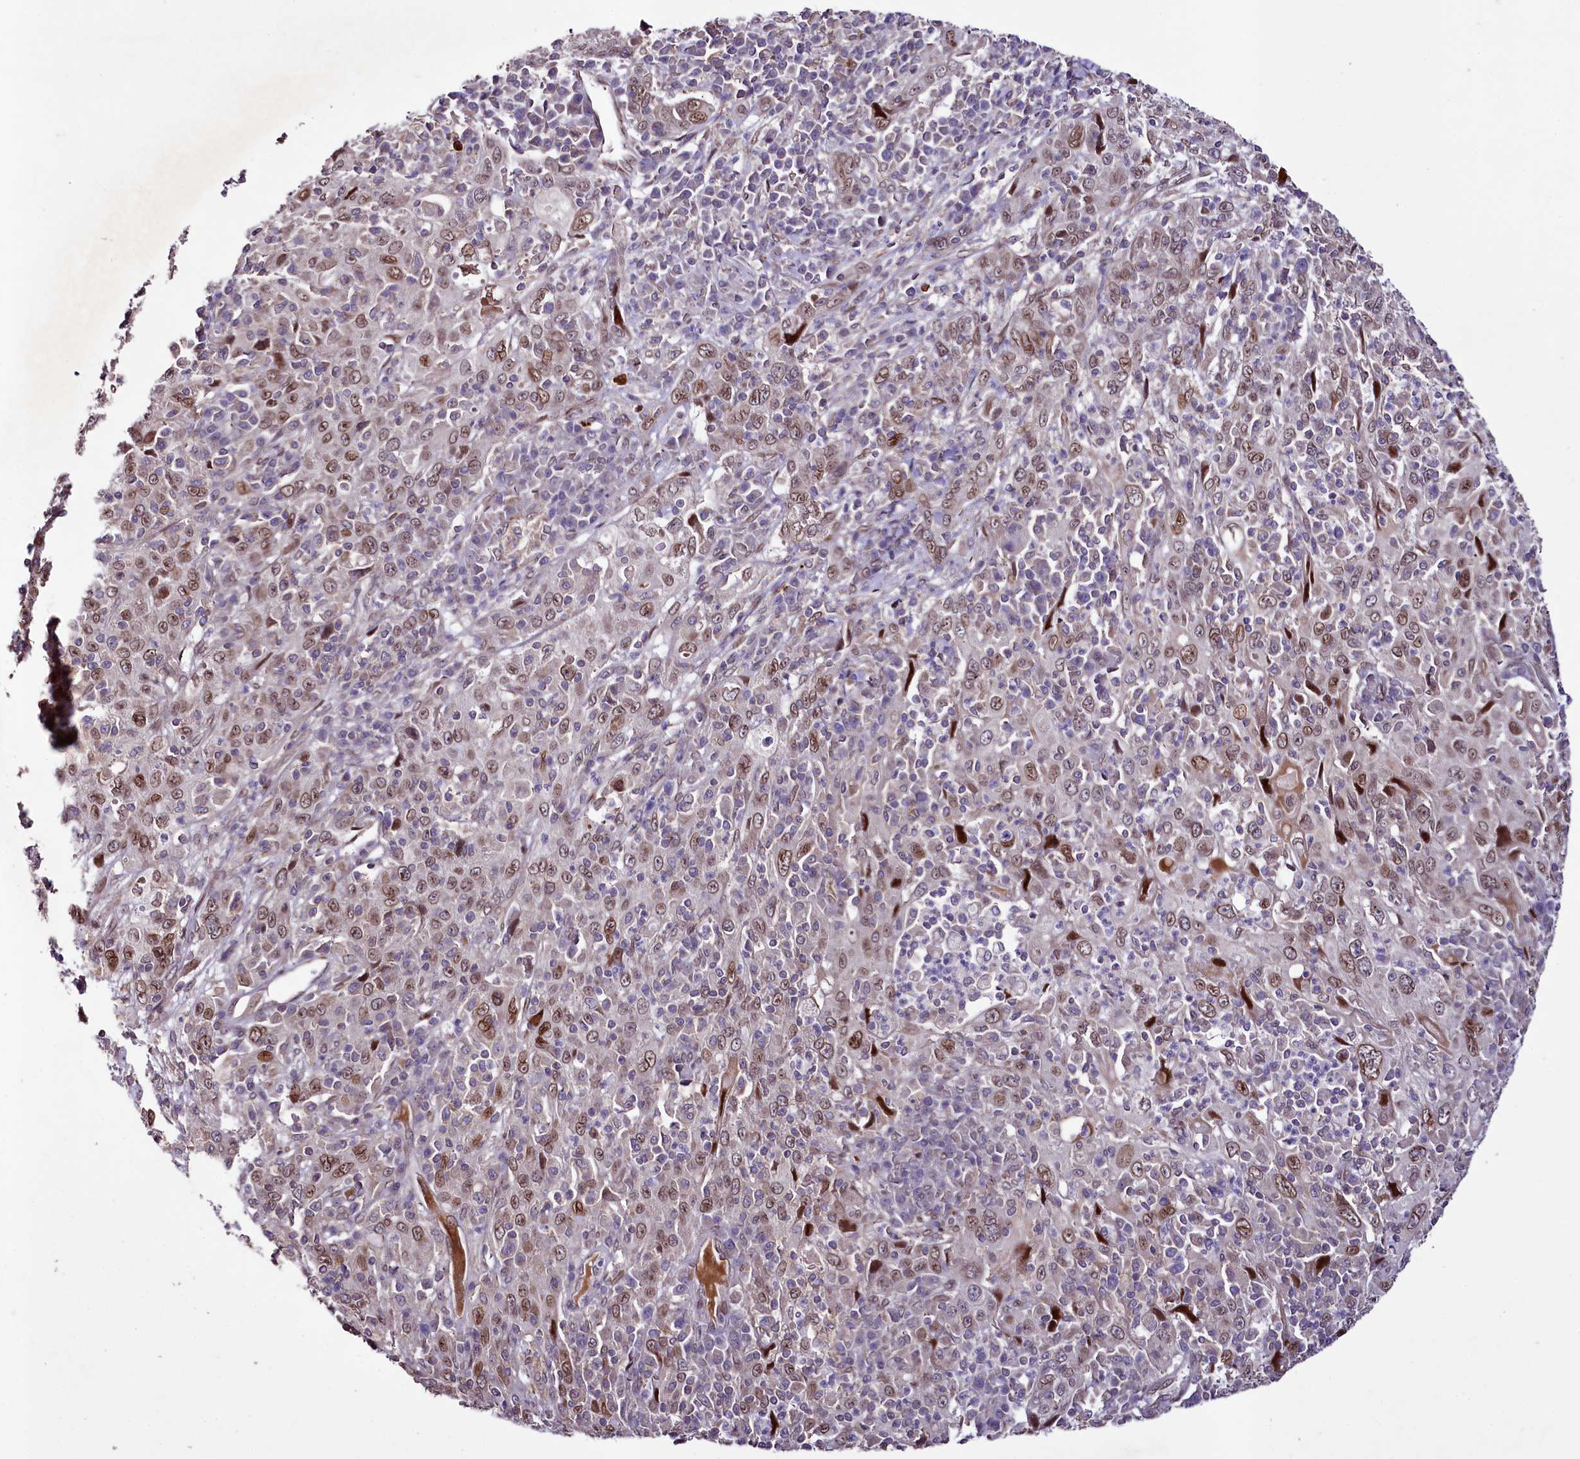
{"staining": {"intensity": "moderate", "quantity": ">75%", "location": "nuclear"}, "tissue": "cervical cancer", "cell_type": "Tumor cells", "image_type": "cancer", "snomed": [{"axis": "morphology", "description": "Squamous cell carcinoma, NOS"}, {"axis": "topography", "description": "Cervix"}], "caption": "This is a photomicrograph of immunohistochemistry (IHC) staining of cervical cancer, which shows moderate positivity in the nuclear of tumor cells.", "gene": "ZNF226", "patient": {"sex": "female", "age": 46}}